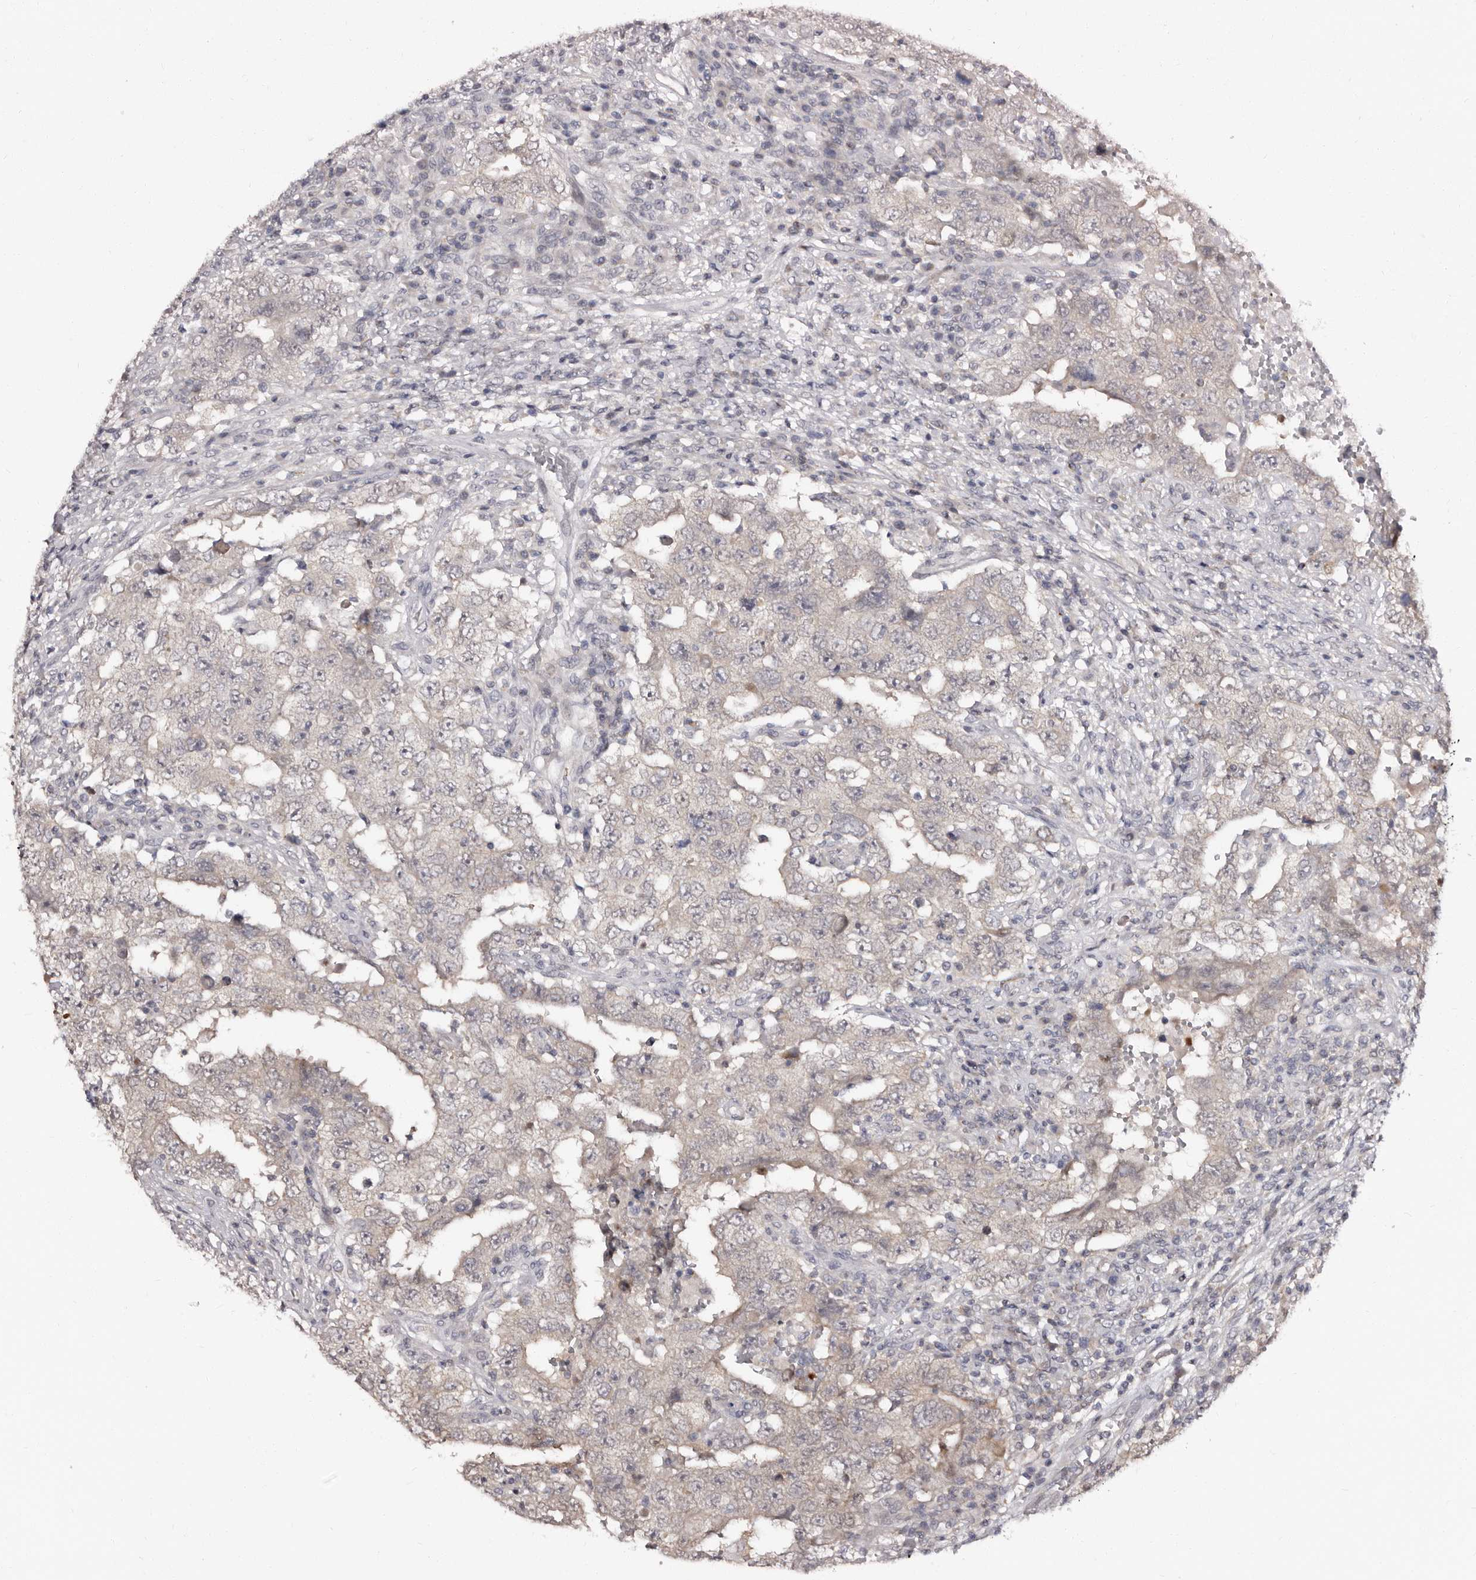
{"staining": {"intensity": "negative", "quantity": "none", "location": "none"}, "tissue": "testis cancer", "cell_type": "Tumor cells", "image_type": "cancer", "snomed": [{"axis": "morphology", "description": "Carcinoma, Embryonal, NOS"}, {"axis": "topography", "description": "Testis"}], "caption": "Tumor cells are negative for protein expression in human testis embryonal carcinoma.", "gene": "PHF20L1", "patient": {"sex": "male", "age": 26}}